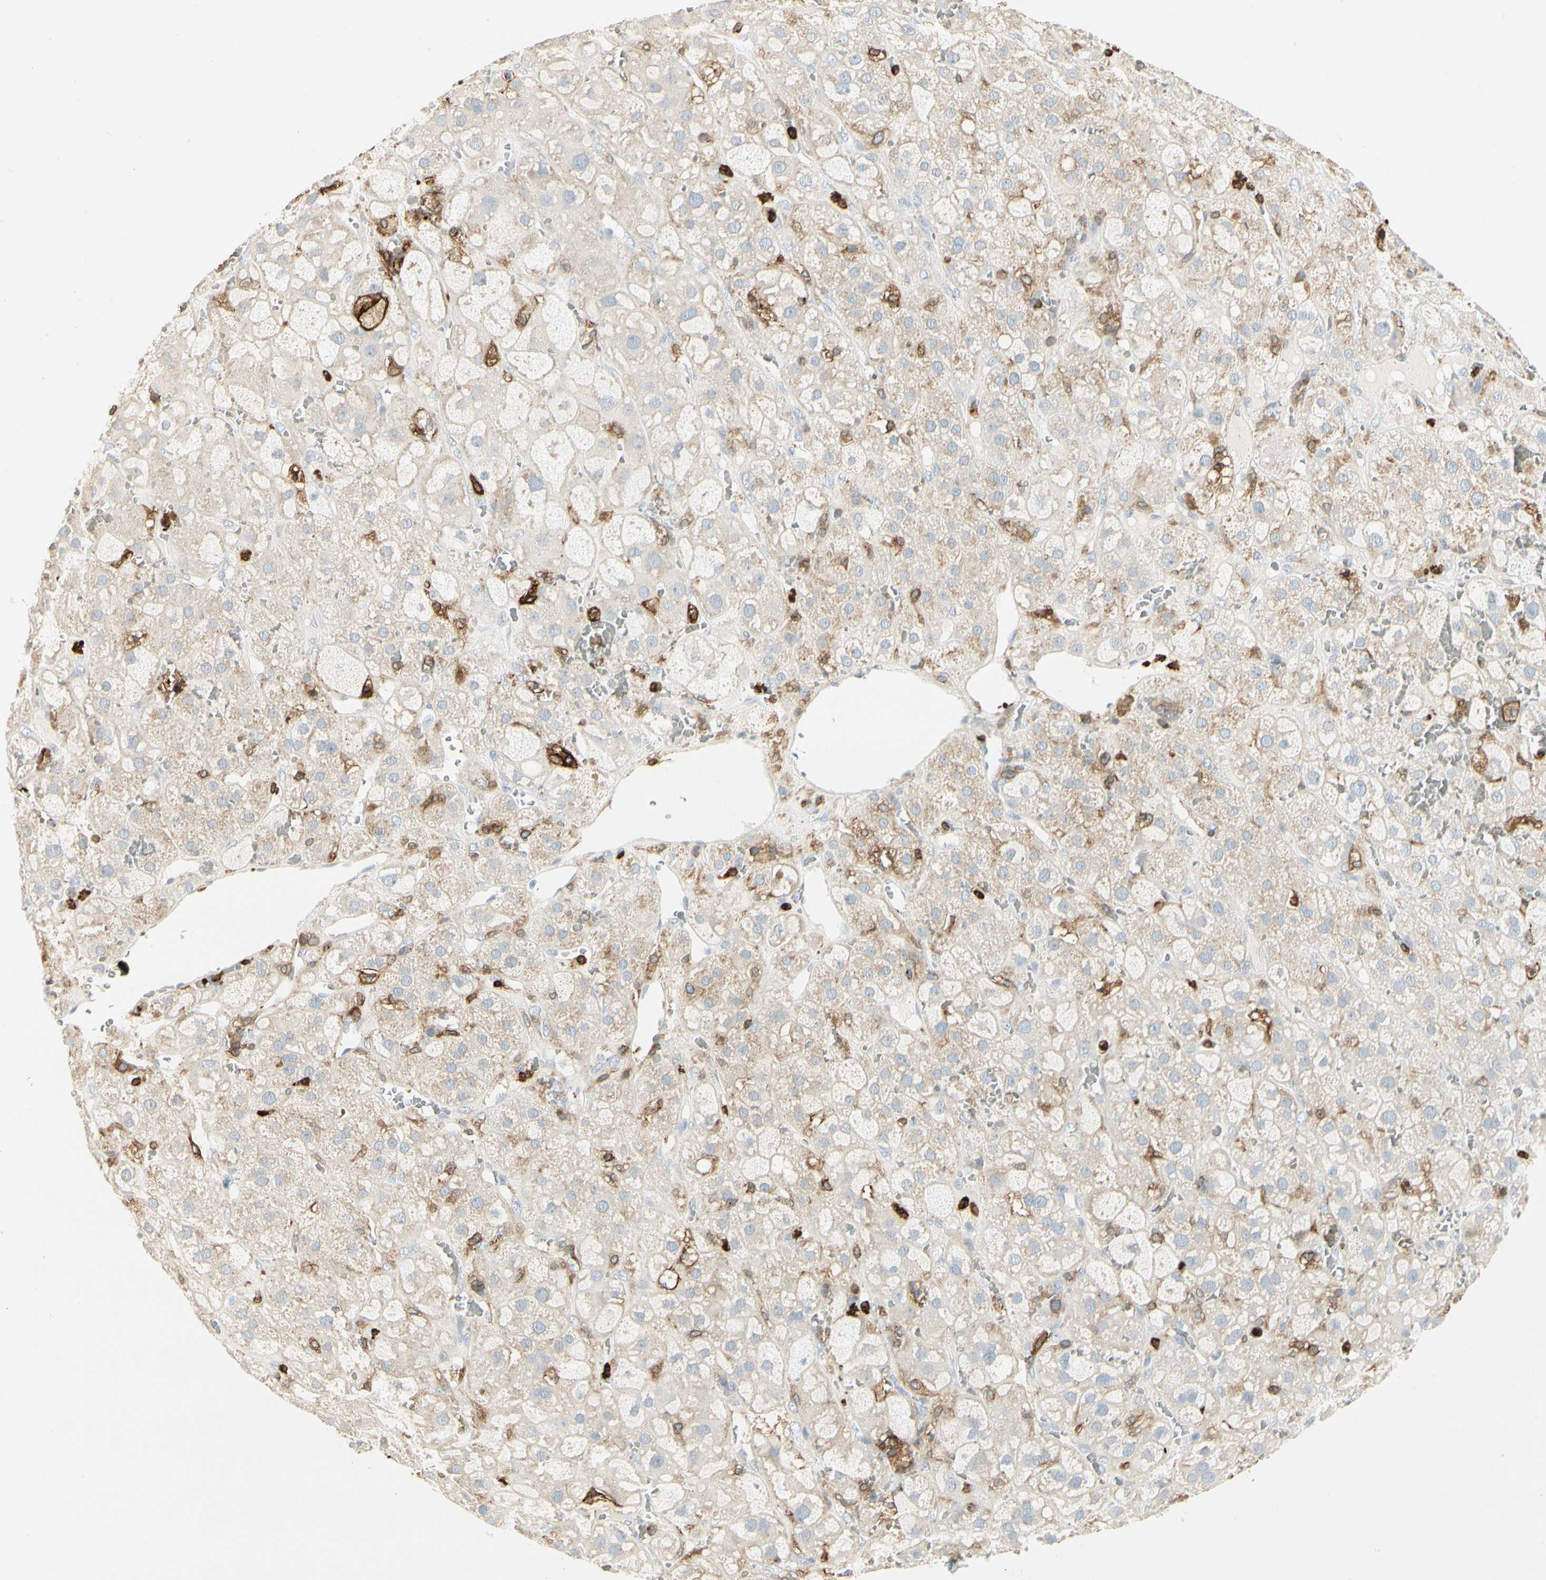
{"staining": {"intensity": "moderate", "quantity": "<25%", "location": "cytoplasmic/membranous"}, "tissue": "adrenal gland", "cell_type": "Glandular cells", "image_type": "normal", "snomed": [{"axis": "morphology", "description": "Normal tissue, NOS"}, {"axis": "topography", "description": "Adrenal gland"}], "caption": "This image displays immunohistochemistry (IHC) staining of benign adrenal gland, with low moderate cytoplasmic/membranous expression in approximately <25% of glandular cells.", "gene": "ITGB2", "patient": {"sex": "female", "age": 47}}